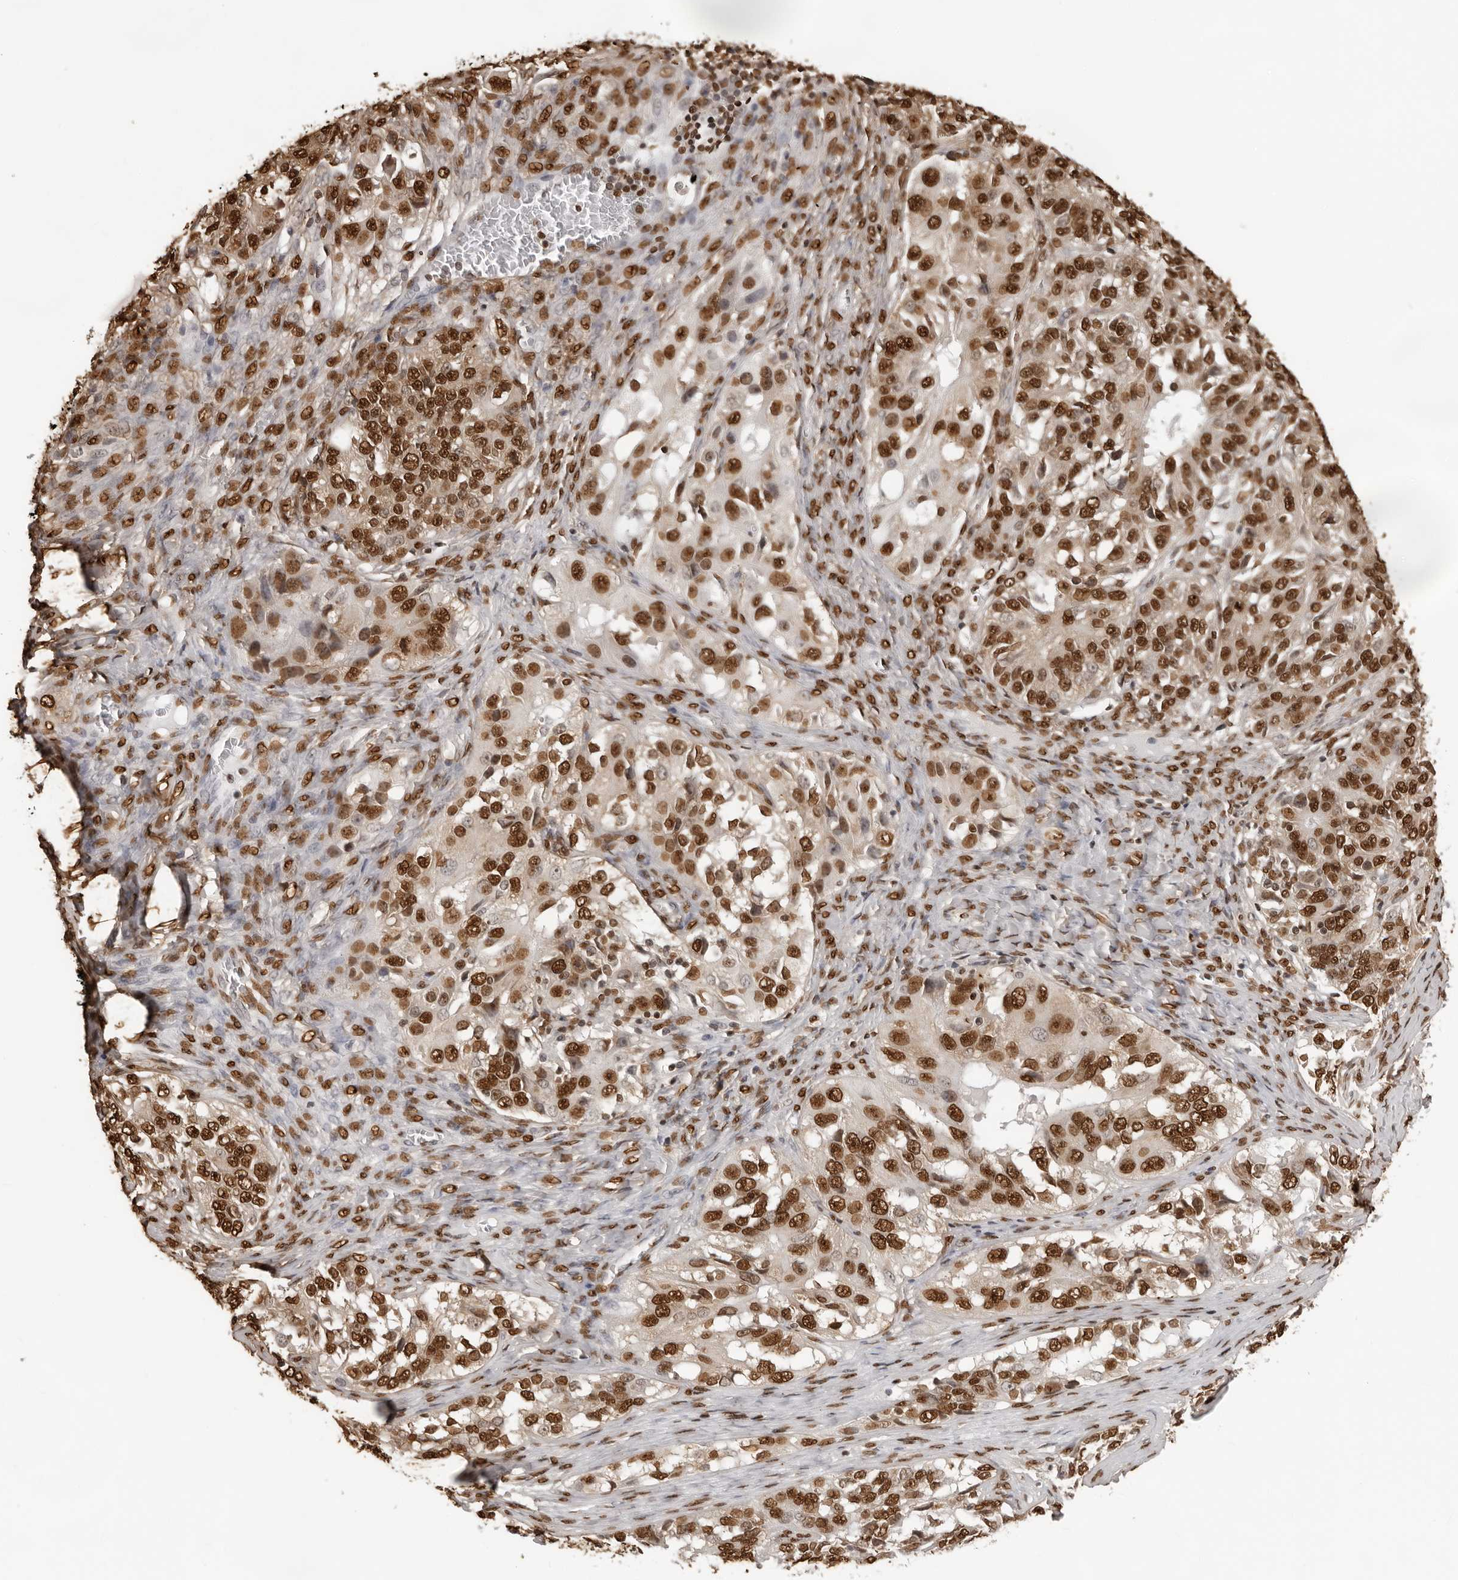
{"staining": {"intensity": "strong", "quantity": ">75%", "location": "nuclear"}, "tissue": "ovarian cancer", "cell_type": "Tumor cells", "image_type": "cancer", "snomed": [{"axis": "morphology", "description": "Carcinoma, endometroid"}, {"axis": "topography", "description": "Ovary"}], "caption": "A brown stain highlights strong nuclear staining of a protein in human endometroid carcinoma (ovarian) tumor cells. (DAB (3,3'-diaminobenzidine) = brown stain, brightfield microscopy at high magnification).", "gene": "ZFP91", "patient": {"sex": "female", "age": 51}}